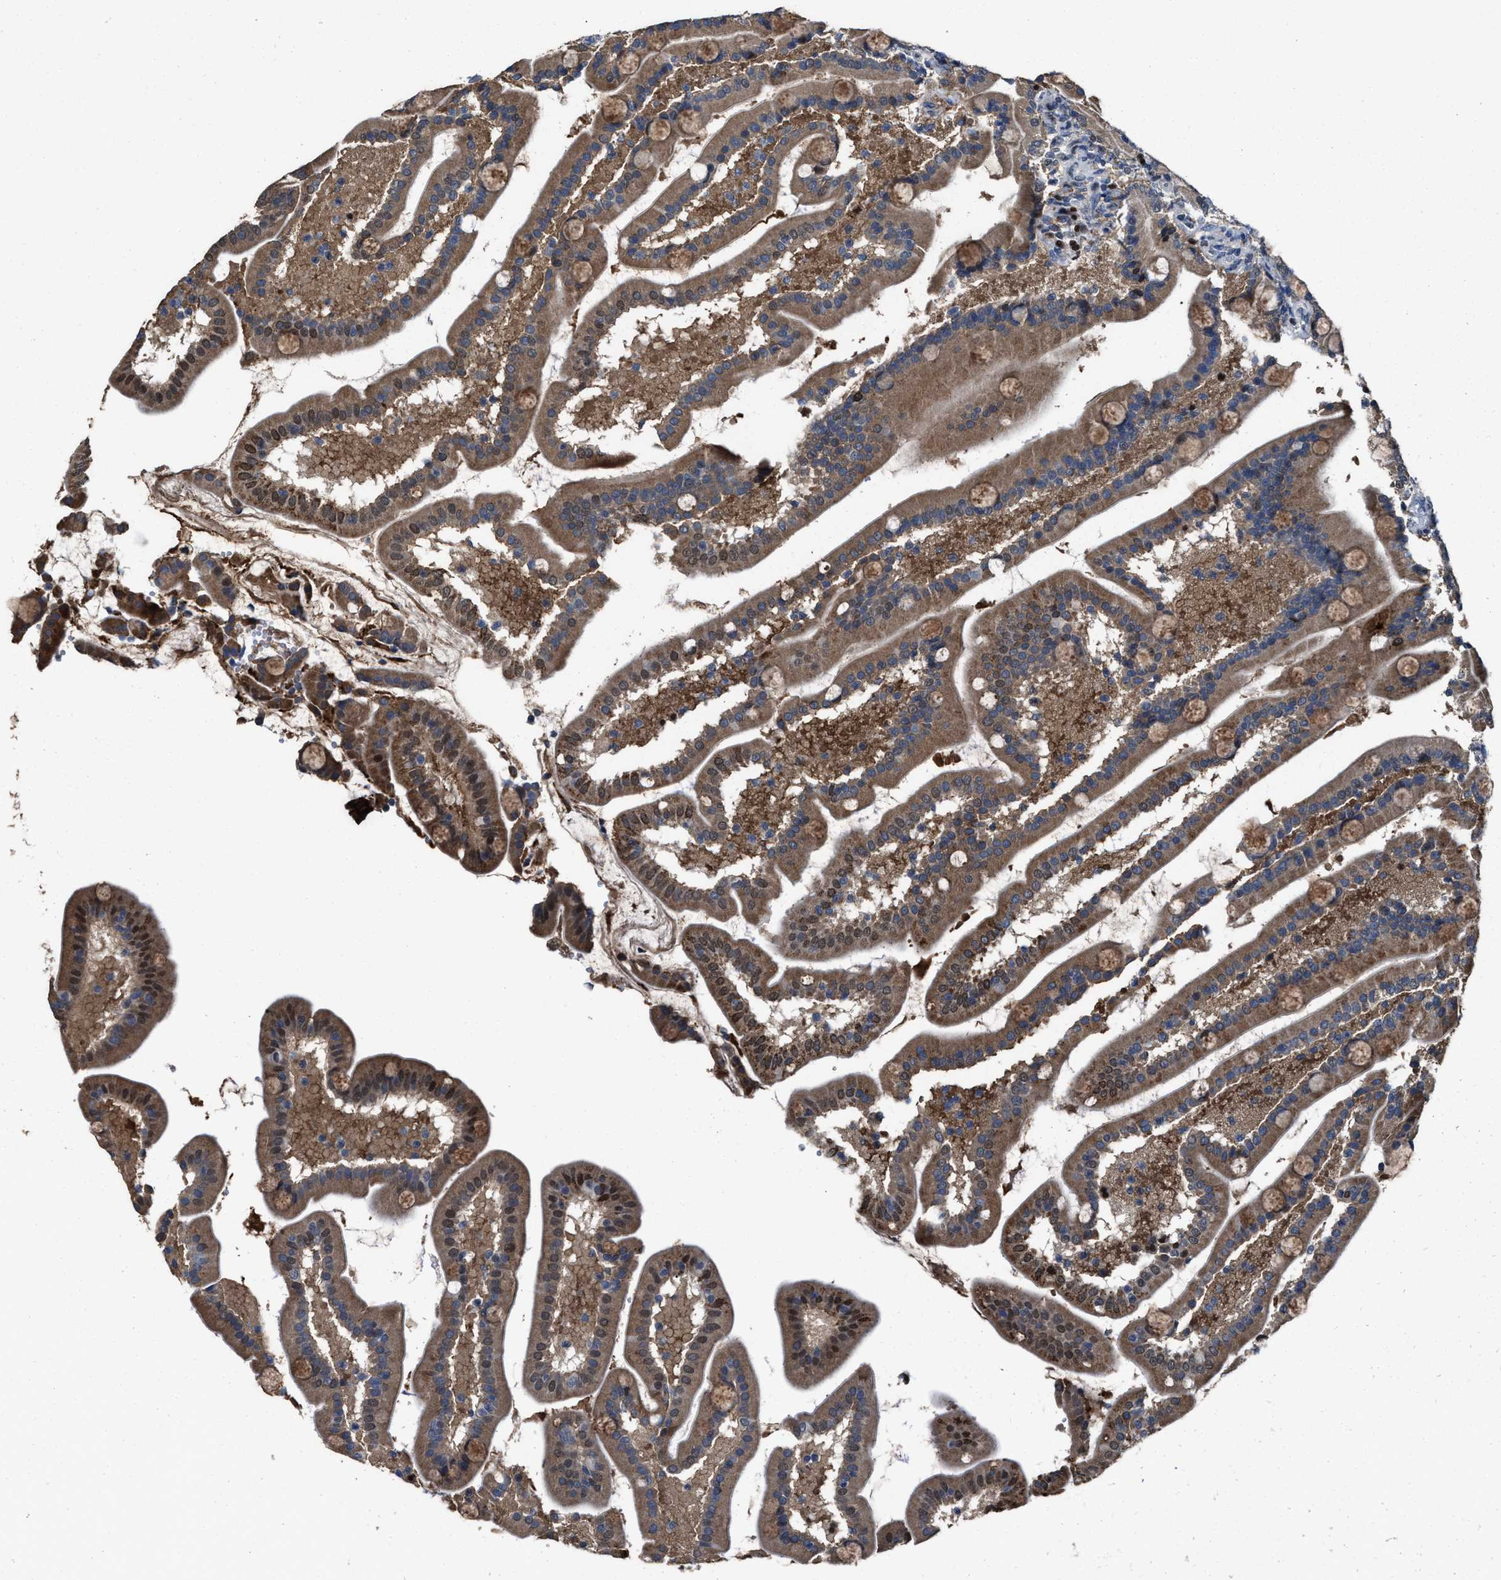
{"staining": {"intensity": "strong", "quantity": "<25%", "location": "cytoplasmic/membranous,nuclear"}, "tissue": "duodenum", "cell_type": "Glandular cells", "image_type": "normal", "snomed": [{"axis": "morphology", "description": "Normal tissue, NOS"}, {"axis": "topography", "description": "Duodenum"}], "caption": "Duodenum stained with IHC exhibits strong cytoplasmic/membranous,nuclear positivity in approximately <25% of glandular cells.", "gene": "ZNF20", "patient": {"sex": "male", "age": 54}}